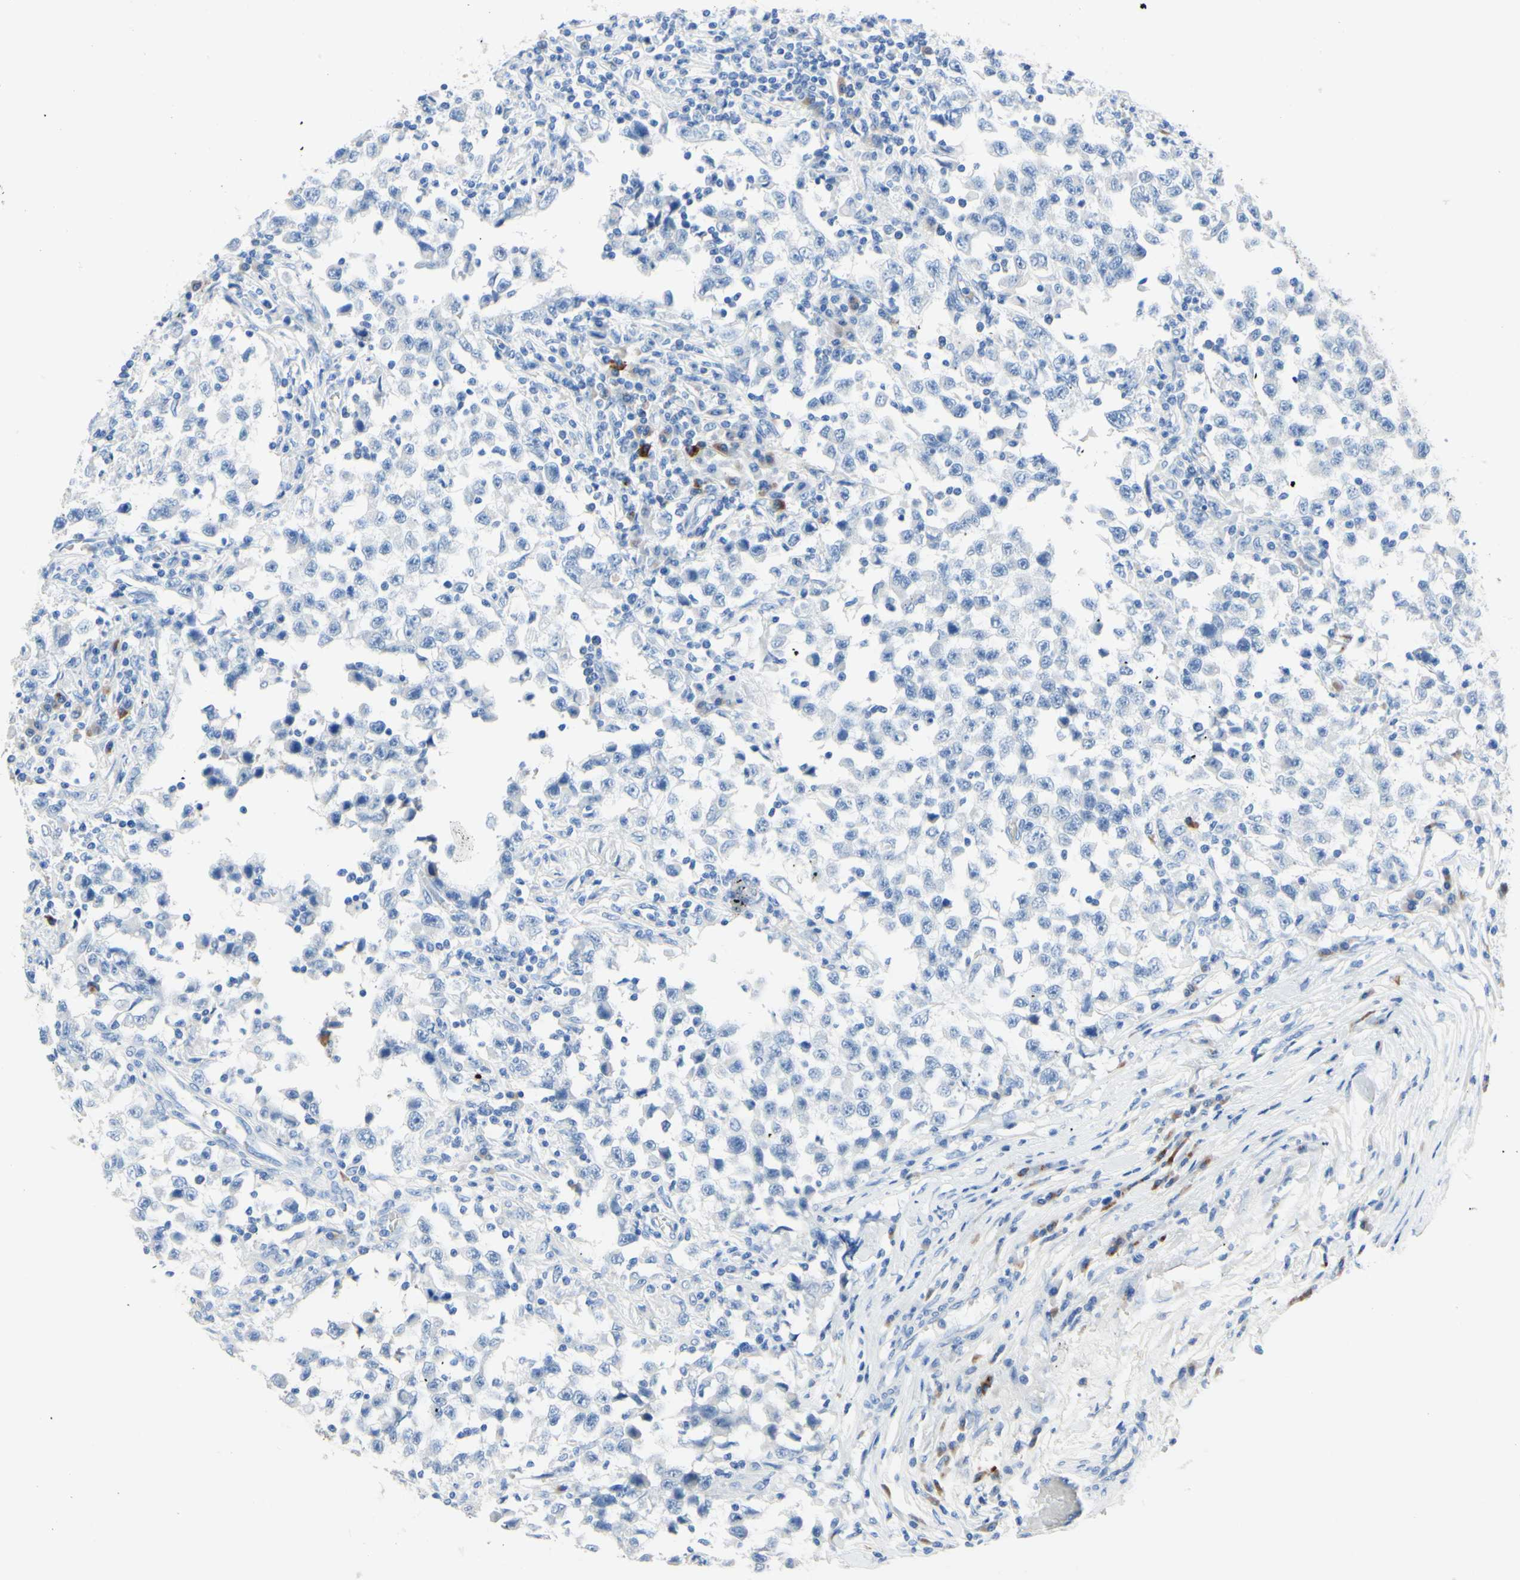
{"staining": {"intensity": "negative", "quantity": "none", "location": "none"}, "tissue": "testis cancer", "cell_type": "Tumor cells", "image_type": "cancer", "snomed": [{"axis": "morphology", "description": "Carcinoma, Embryonal, NOS"}, {"axis": "topography", "description": "Testis"}], "caption": "An immunohistochemistry micrograph of testis cancer (embryonal carcinoma) is shown. There is no staining in tumor cells of testis cancer (embryonal carcinoma). The staining was performed using DAB to visualize the protein expression in brown, while the nuclei were stained in blue with hematoxylin (Magnification: 20x).", "gene": "IL6ST", "patient": {"sex": "male", "age": 21}}